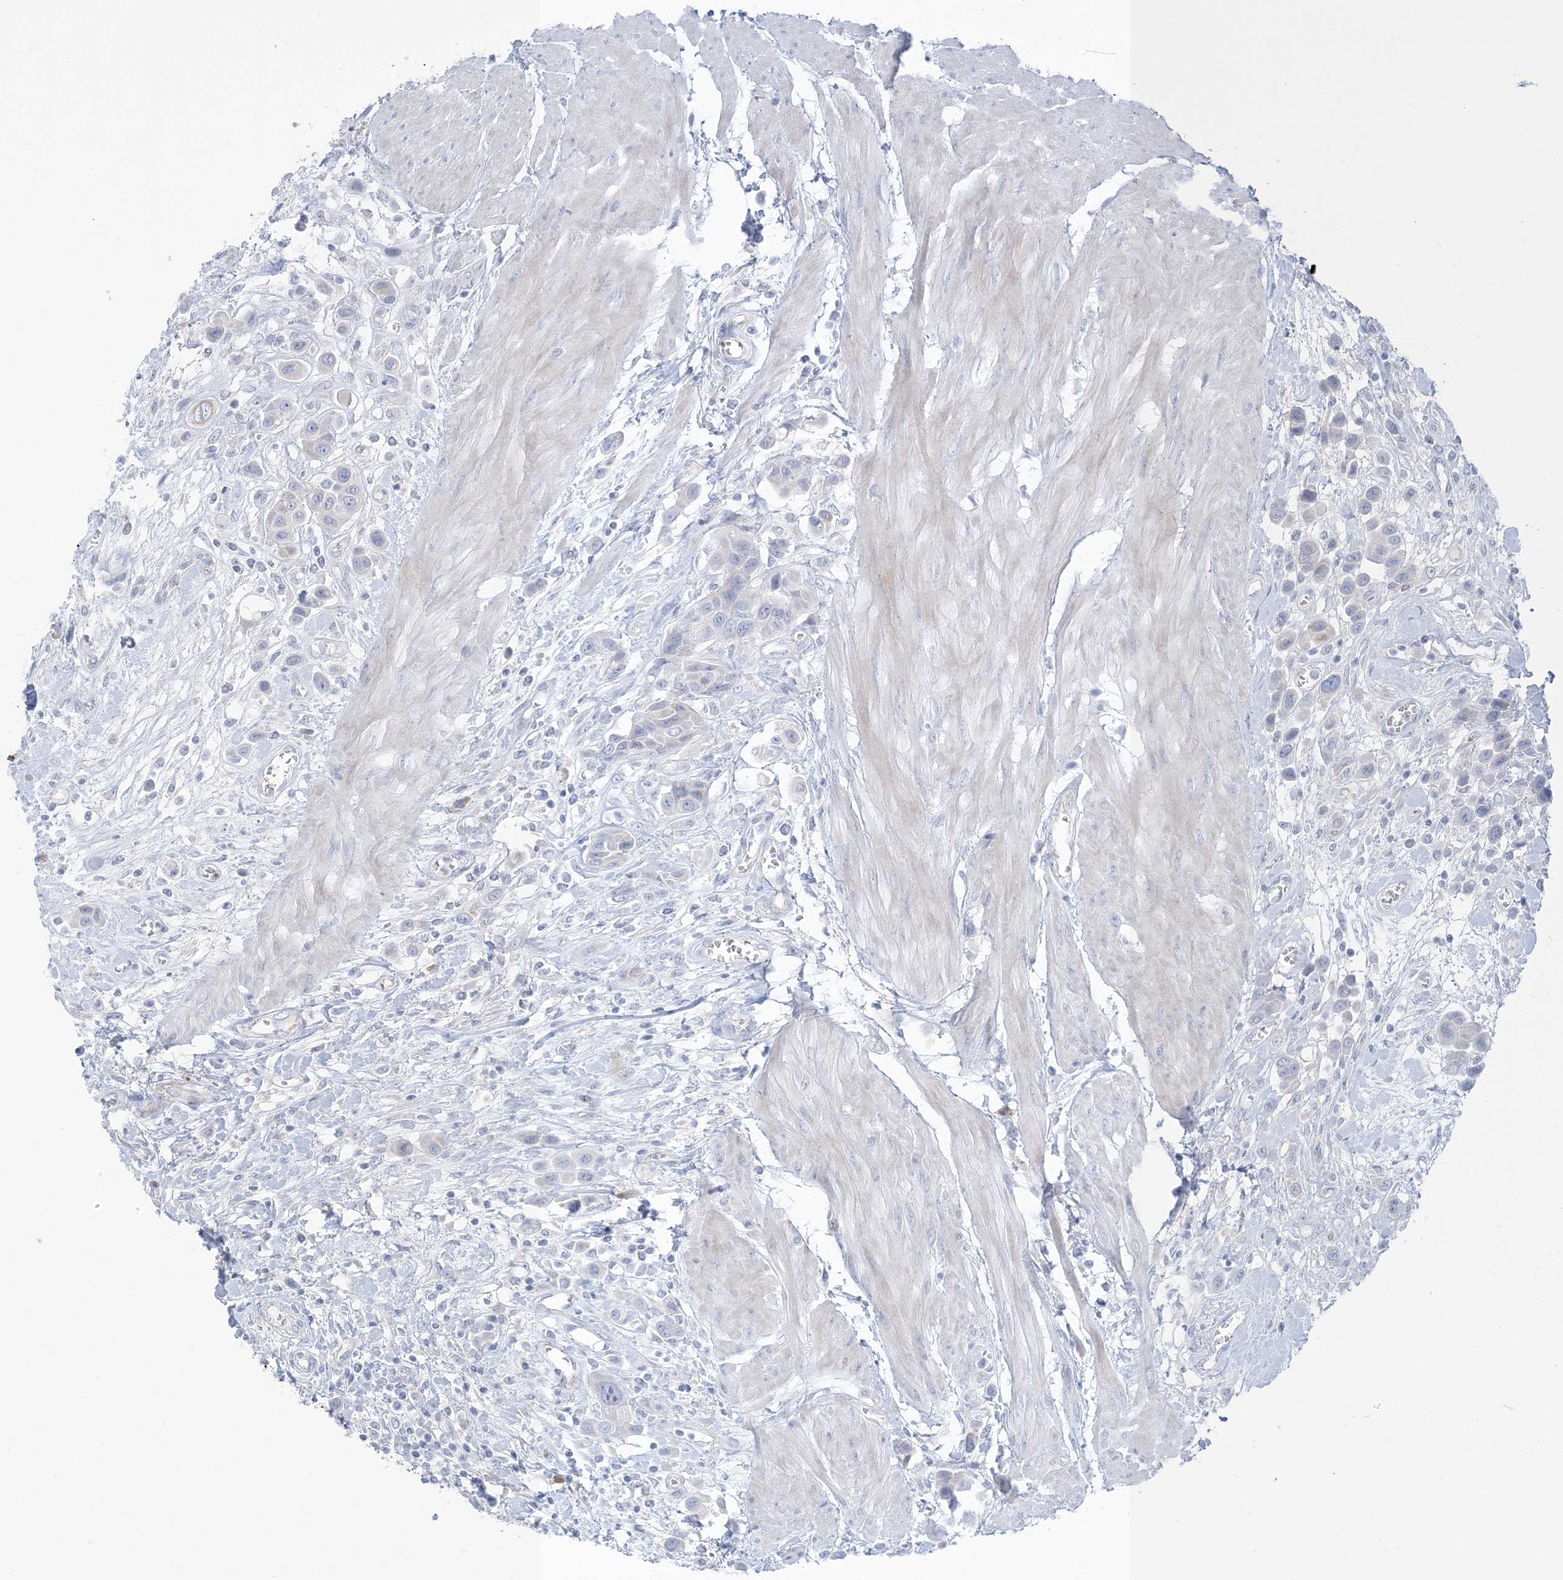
{"staining": {"intensity": "negative", "quantity": "none", "location": "none"}, "tissue": "urothelial cancer", "cell_type": "Tumor cells", "image_type": "cancer", "snomed": [{"axis": "morphology", "description": "Urothelial carcinoma, High grade"}, {"axis": "topography", "description": "Urinary bladder"}], "caption": "A histopathology image of high-grade urothelial carcinoma stained for a protein demonstrates no brown staining in tumor cells.", "gene": "XIRP2", "patient": {"sex": "male", "age": 50}}